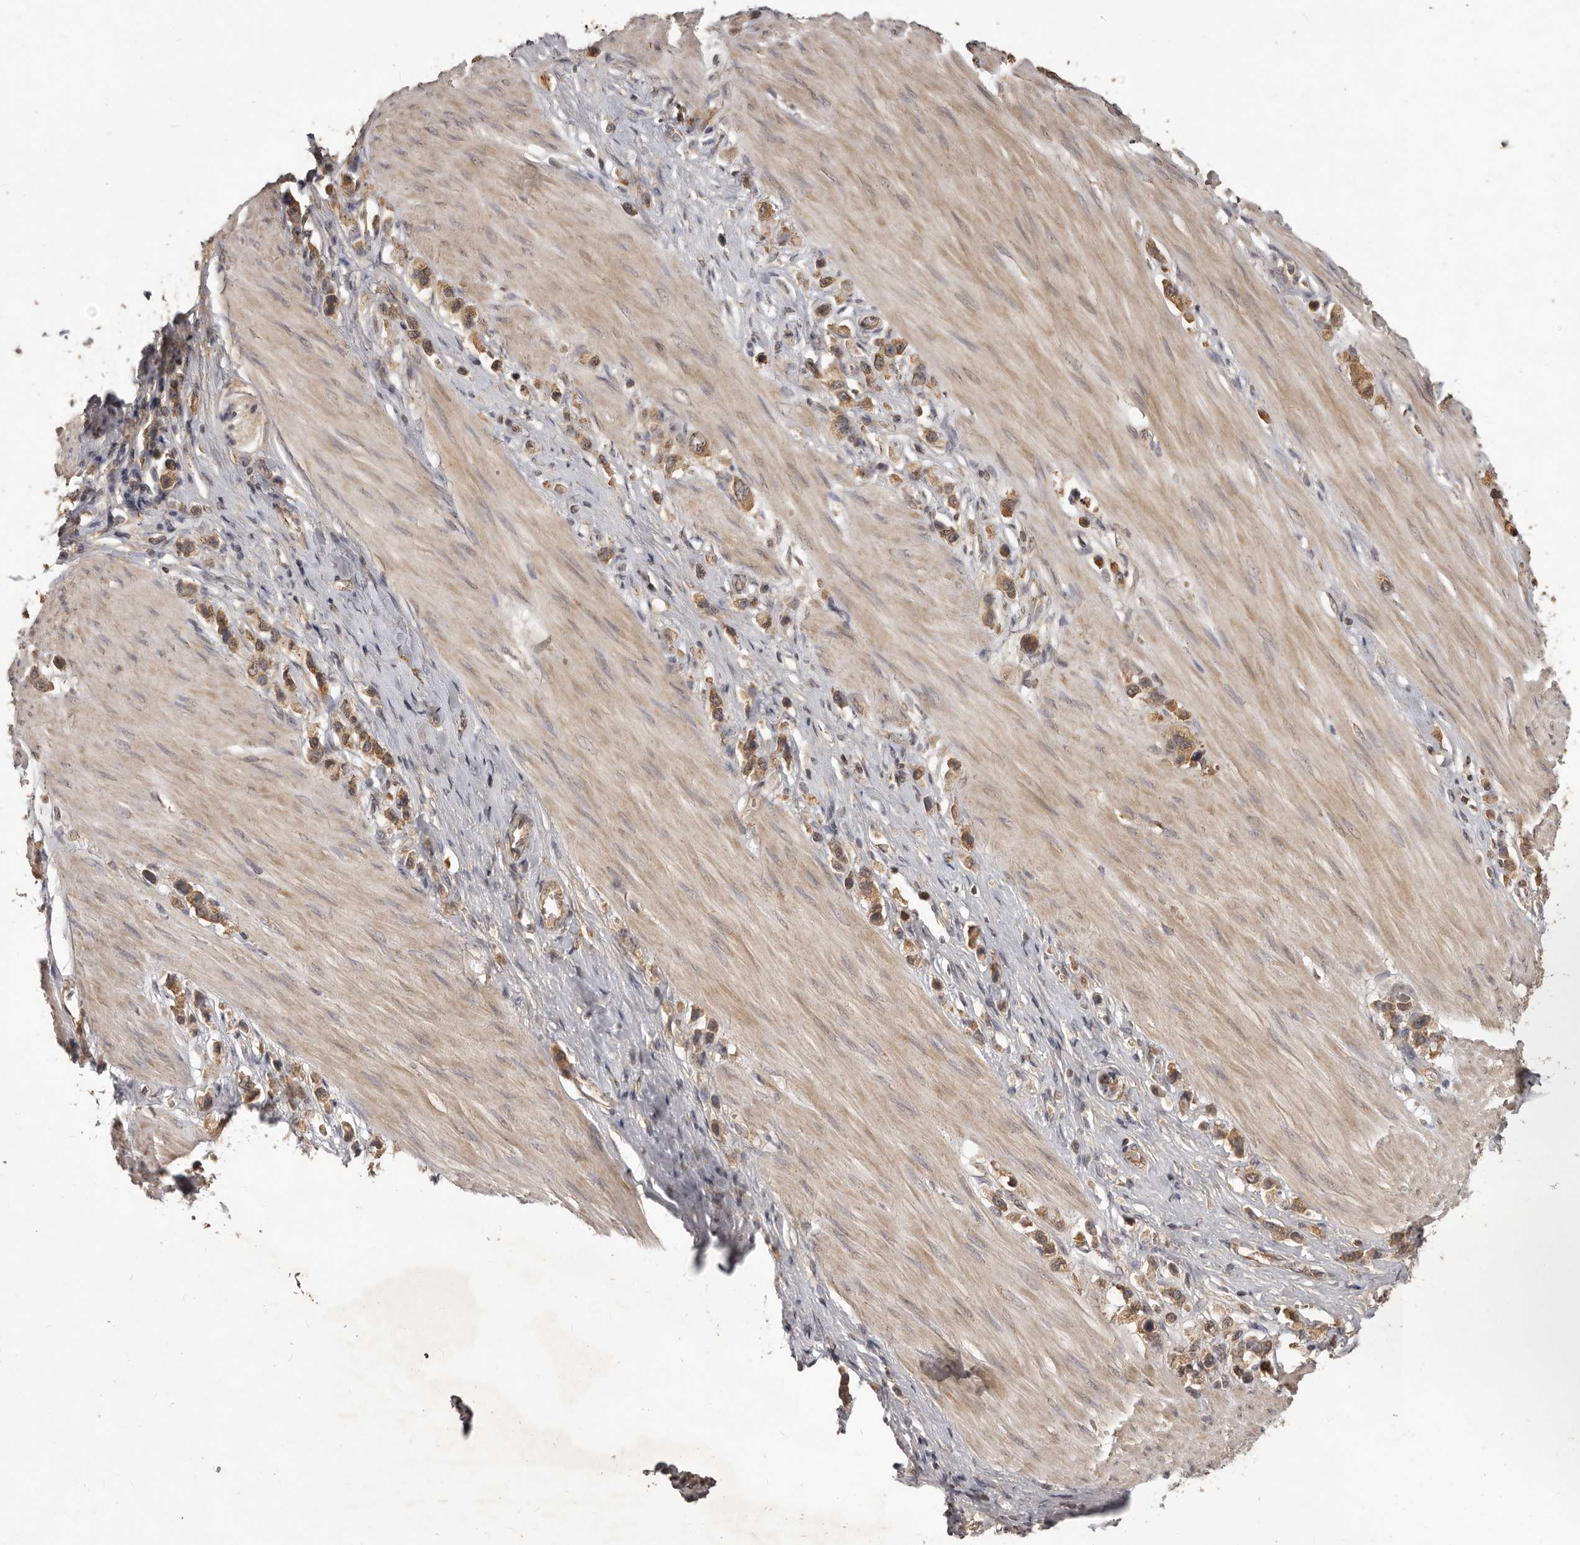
{"staining": {"intensity": "moderate", "quantity": ">75%", "location": "cytoplasmic/membranous"}, "tissue": "stomach cancer", "cell_type": "Tumor cells", "image_type": "cancer", "snomed": [{"axis": "morphology", "description": "Adenocarcinoma, NOS"}, {"axis": "topography", "description": "Stomach"}], "caption": "Approximately >75% of tumor cells in stomach cancer (adenocarcinoma) exhibit moderate cytoplasmic/membranous protein expression as visualized by brown immunohistochemical staining.", "gene": "MTO1", "patient": {"sex": "female", "age": 65}}